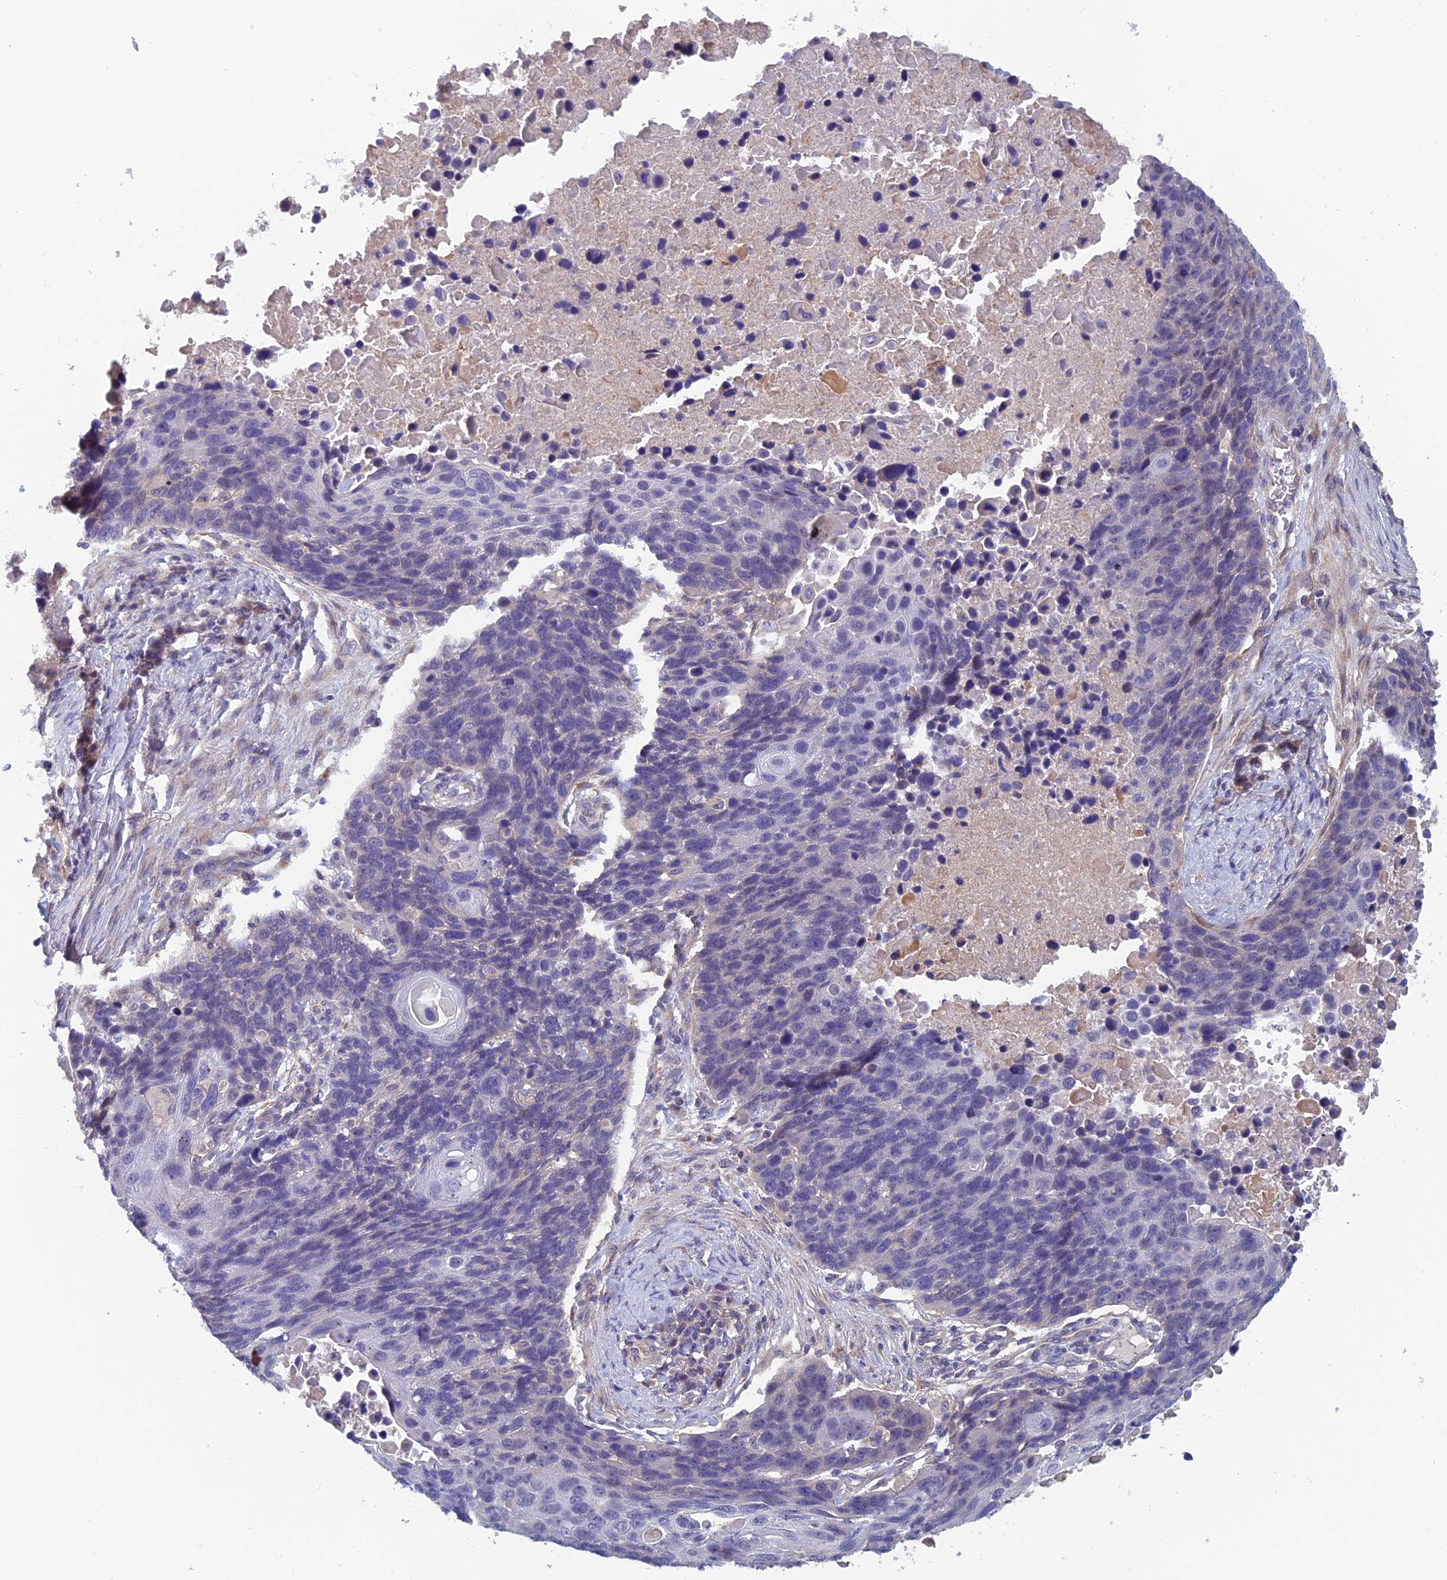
{"staining": {"intensity": "negative", "quantity": "none", "location": "none"}, "tissue": "lung cancer", "cell_type": "Tumor cells", "image_type": "cancer", "snomed": [{"axis": "morphology", "description": "Normal tissue, NOS"}, {"axis": "morphology", "description": "Squamous cell carcinoma, NOS"}, {"axis": "topography", "description": "Lymph node"}, {"axis": "topography", "description": "Lung"}], "caption": "The micrograph exhibits no staining of tumor cells in lung cancer (squamous cell carcinoma). (DAB IHC with hematoxylin counter stain).", "gene": "HECA", "patient": {"sex": "male", "age": 66}}